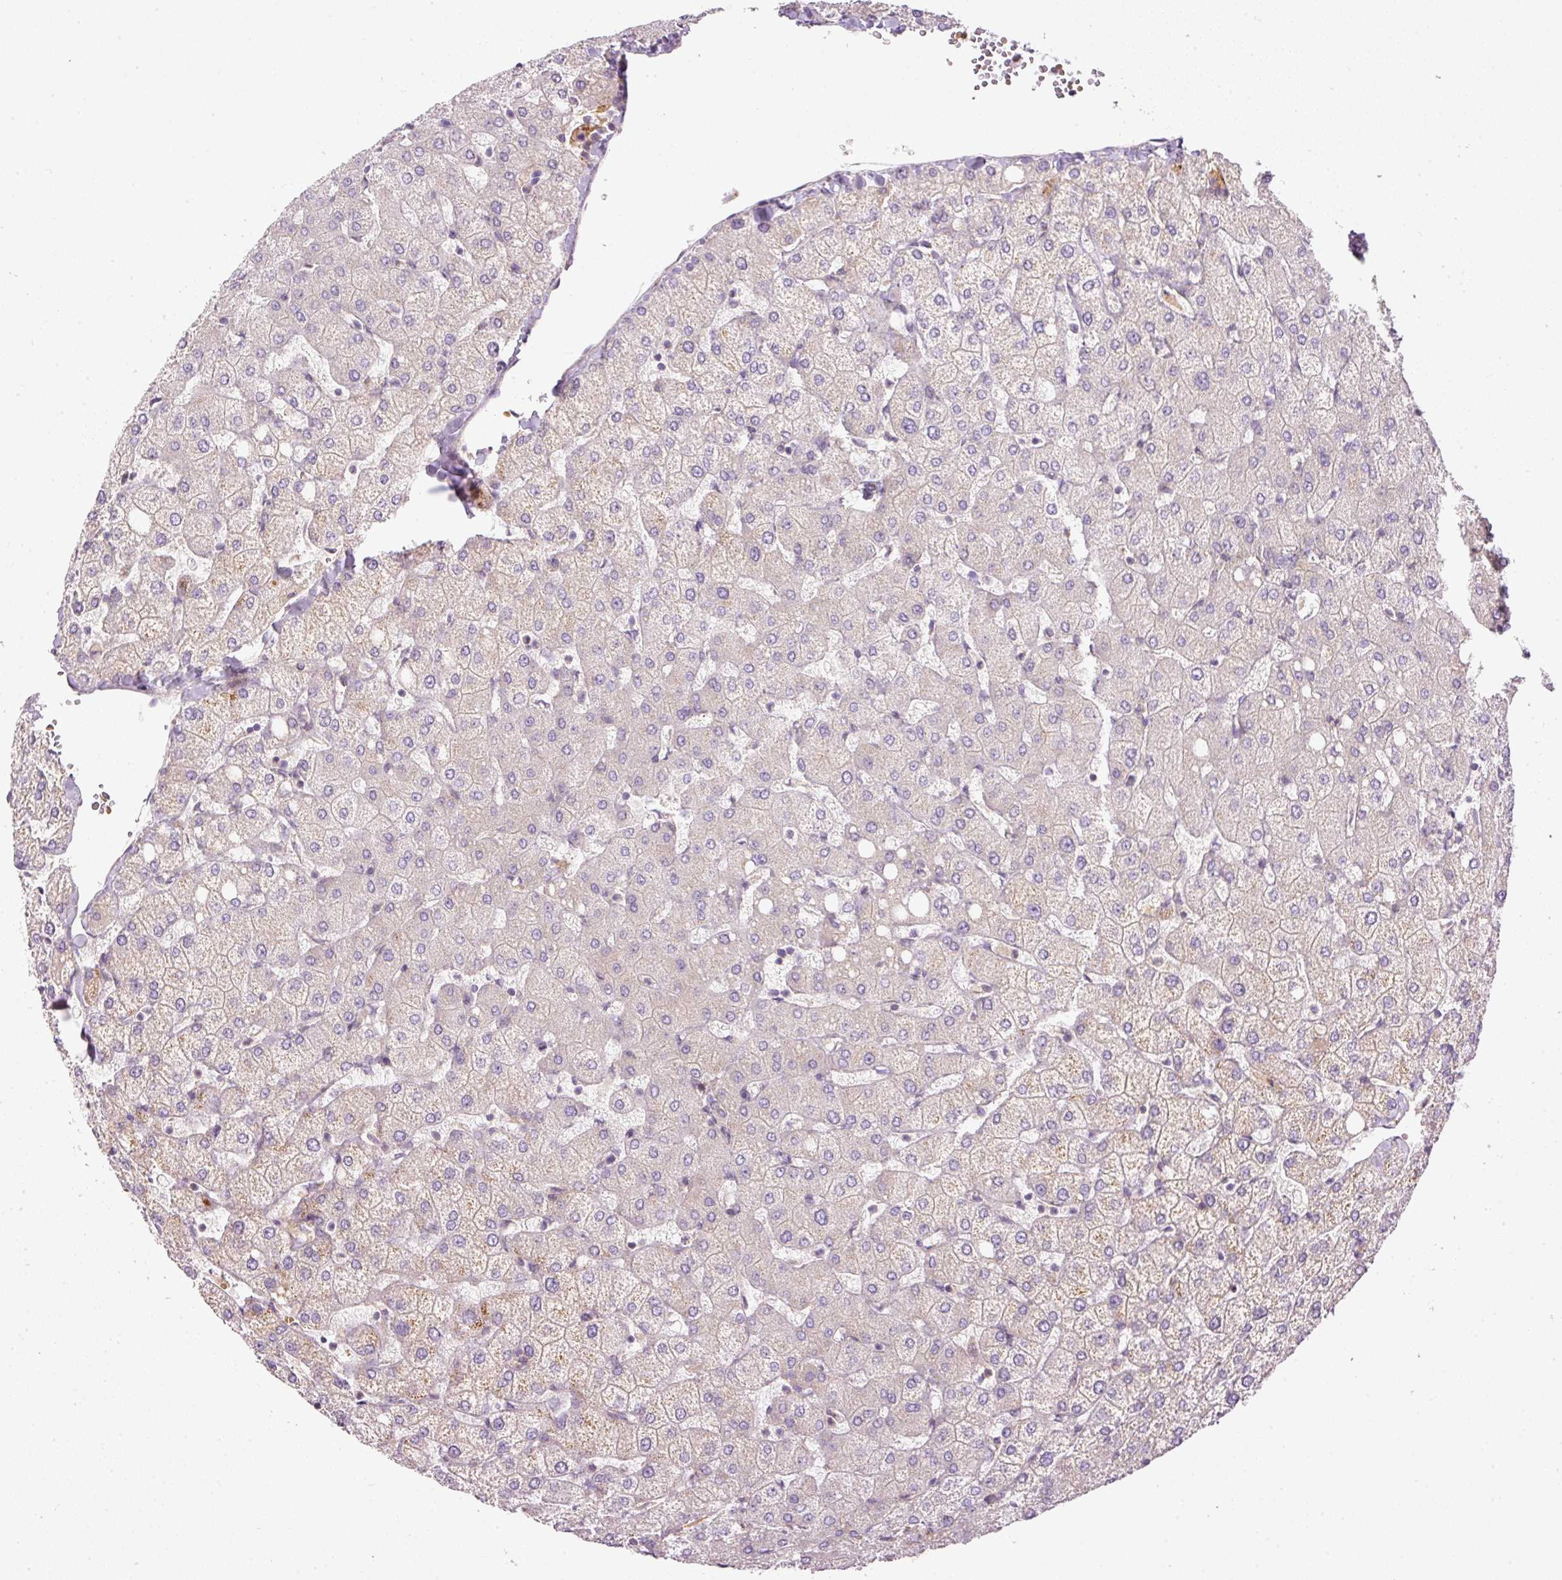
{"staining": {"intensity": "negative", "quantity": "none", "location": "none"}, "tissue": "liver", "cell_type": "Cholangiocytes", "image_type": "normal", "snomed": [{"axis": "morphology", "description": "Normal tissue, NOS"}, {"axis": "topography", "description": "Liver"}], "caption": "The photomicrograph displays no staining of cholangiocytes in benign liver.", "gene": "TBC1D2B", "patient": {"sex": "female", "age": 54}}